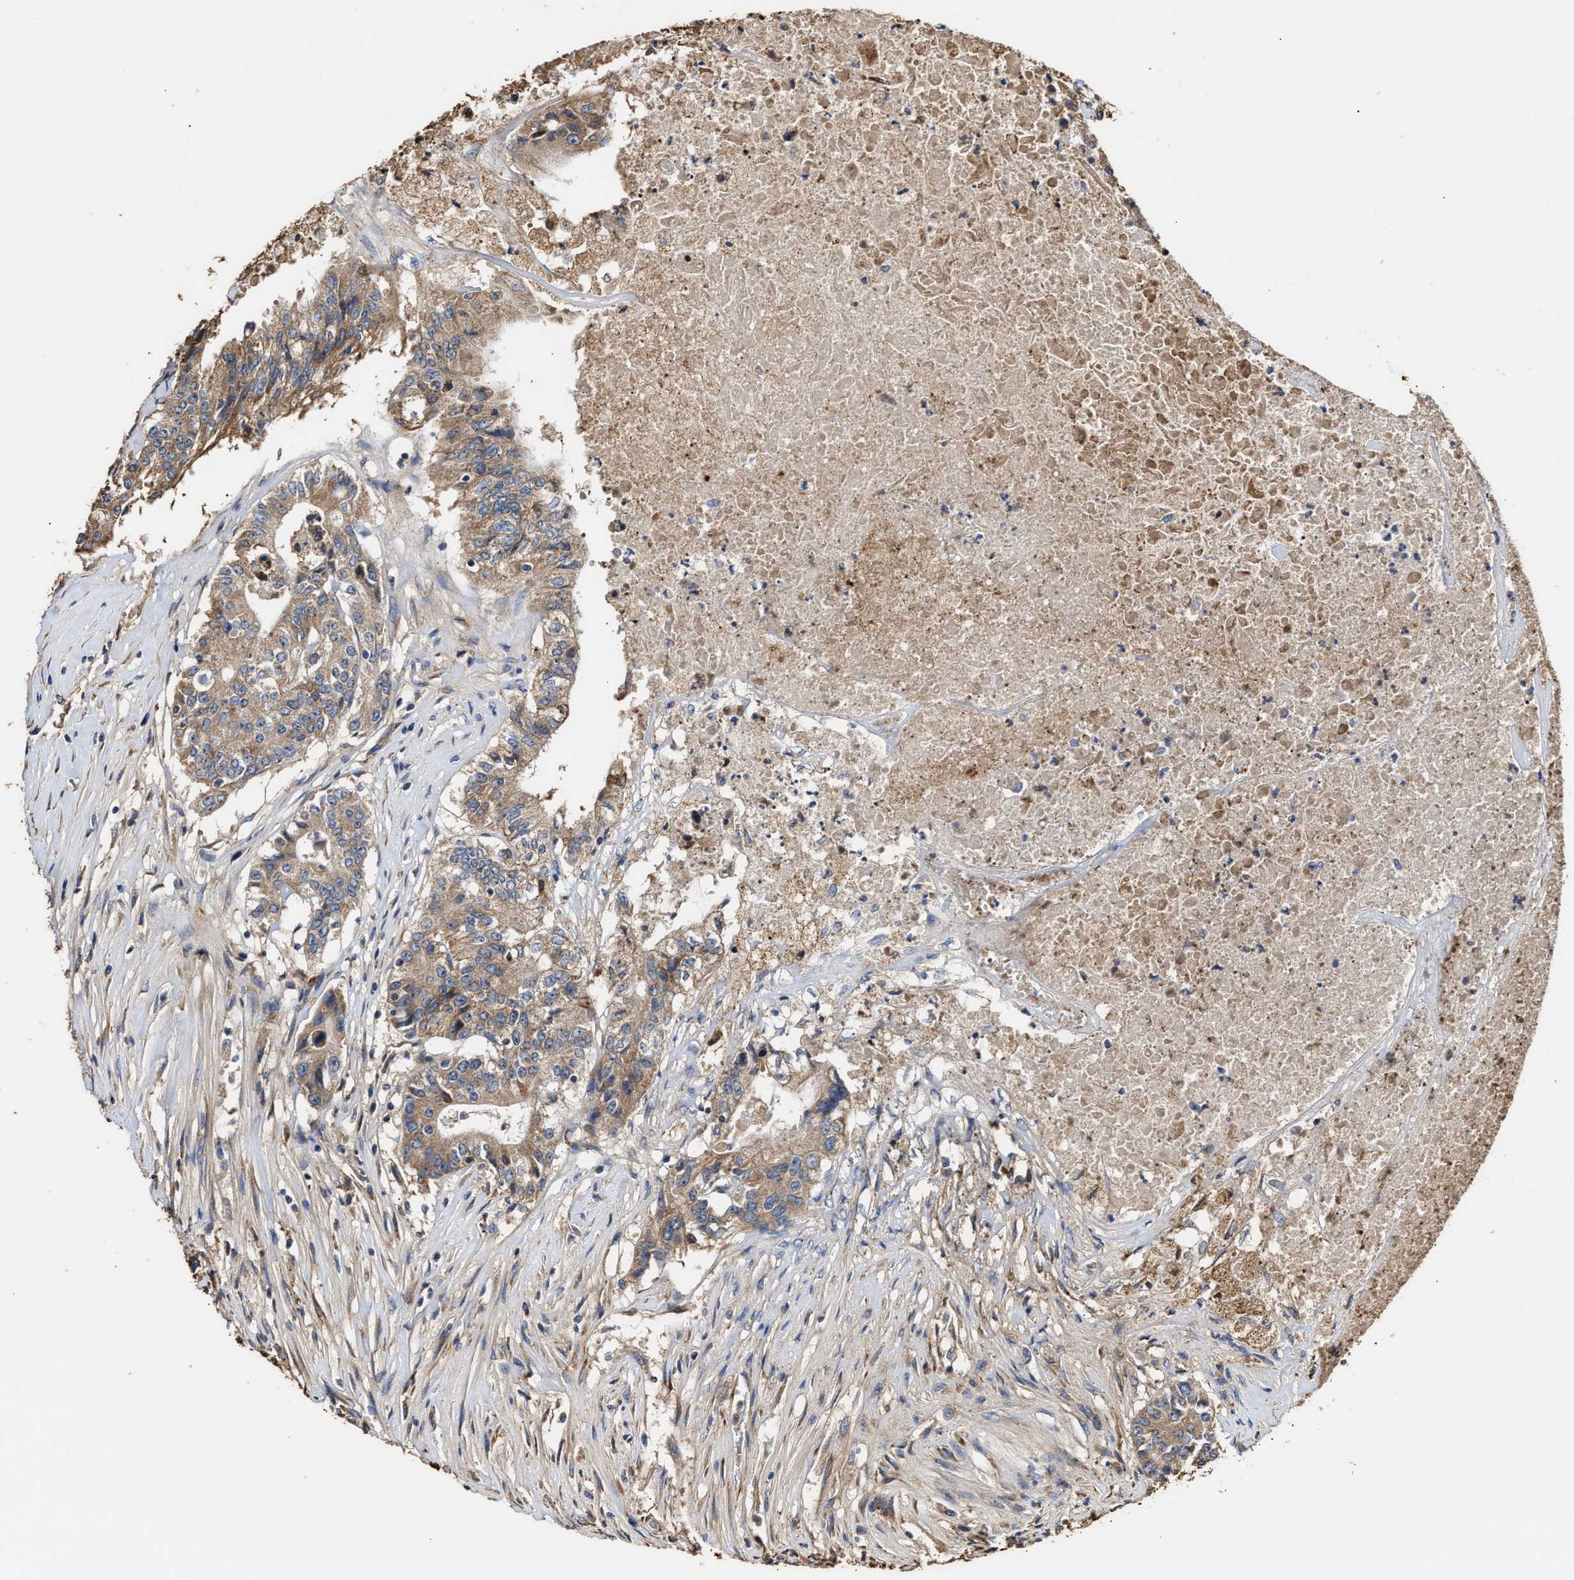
{"staining": {"intensity": "moderate", "quantity": ">75%", "location": "cytoplasmic/membranous"}, "tissue": "colorectal cancer", "cell_type": "Tumor cells", "image_type": "cancer", "snomed": [{"axis": "morphology", "description": "Adenocarcinoma, NOS"}, {"axis": "topography", "description": "Colon"}], "caption": "Human colorectal cancer (adenocarcinoma) stained for a protein (brown) exhibits moderate cytoplasmic/membranous positive staining in approximately >75% of tumor cells.", "gene": "GOSR1", "patient": {"sex": "female", "age": 77}}